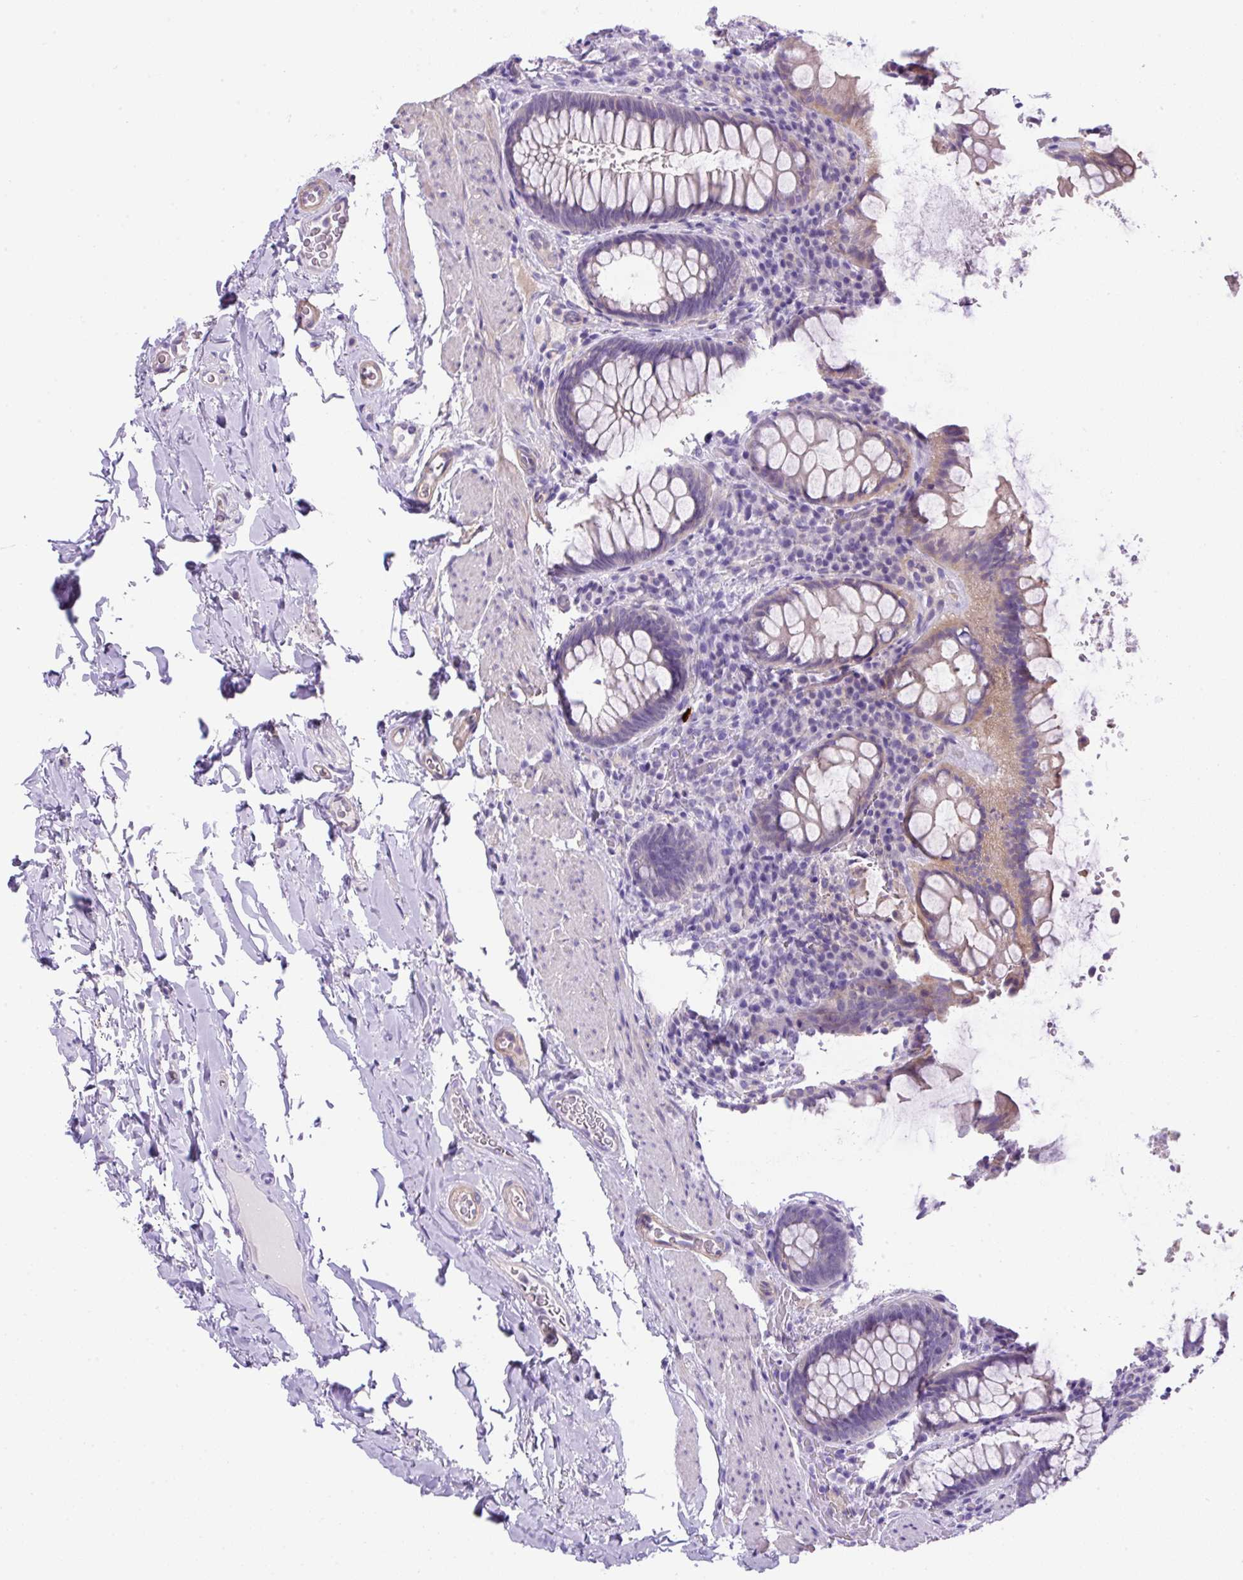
{"staining": {"intensity": "weak", "quantity": "25%-75%", "location": "cytoplasmic/membranous"}, "tissue": "rectum", "cell_type": "Glandular cells", "image_type": "normal", "snomed": [{"axis": "morphology", "description": "Normal tissue, NOS"}, {"axis": "topography", "description": "Rectum"}], "caption": "IHC image of benign human rectum stained for a protein (brown), which shows low levels of weak cytoplasmic/membranous staining in approximately 25%-75% of glandular cells.", "gene": "NPTN", "patient": {"sex": "female", "age": 69}}